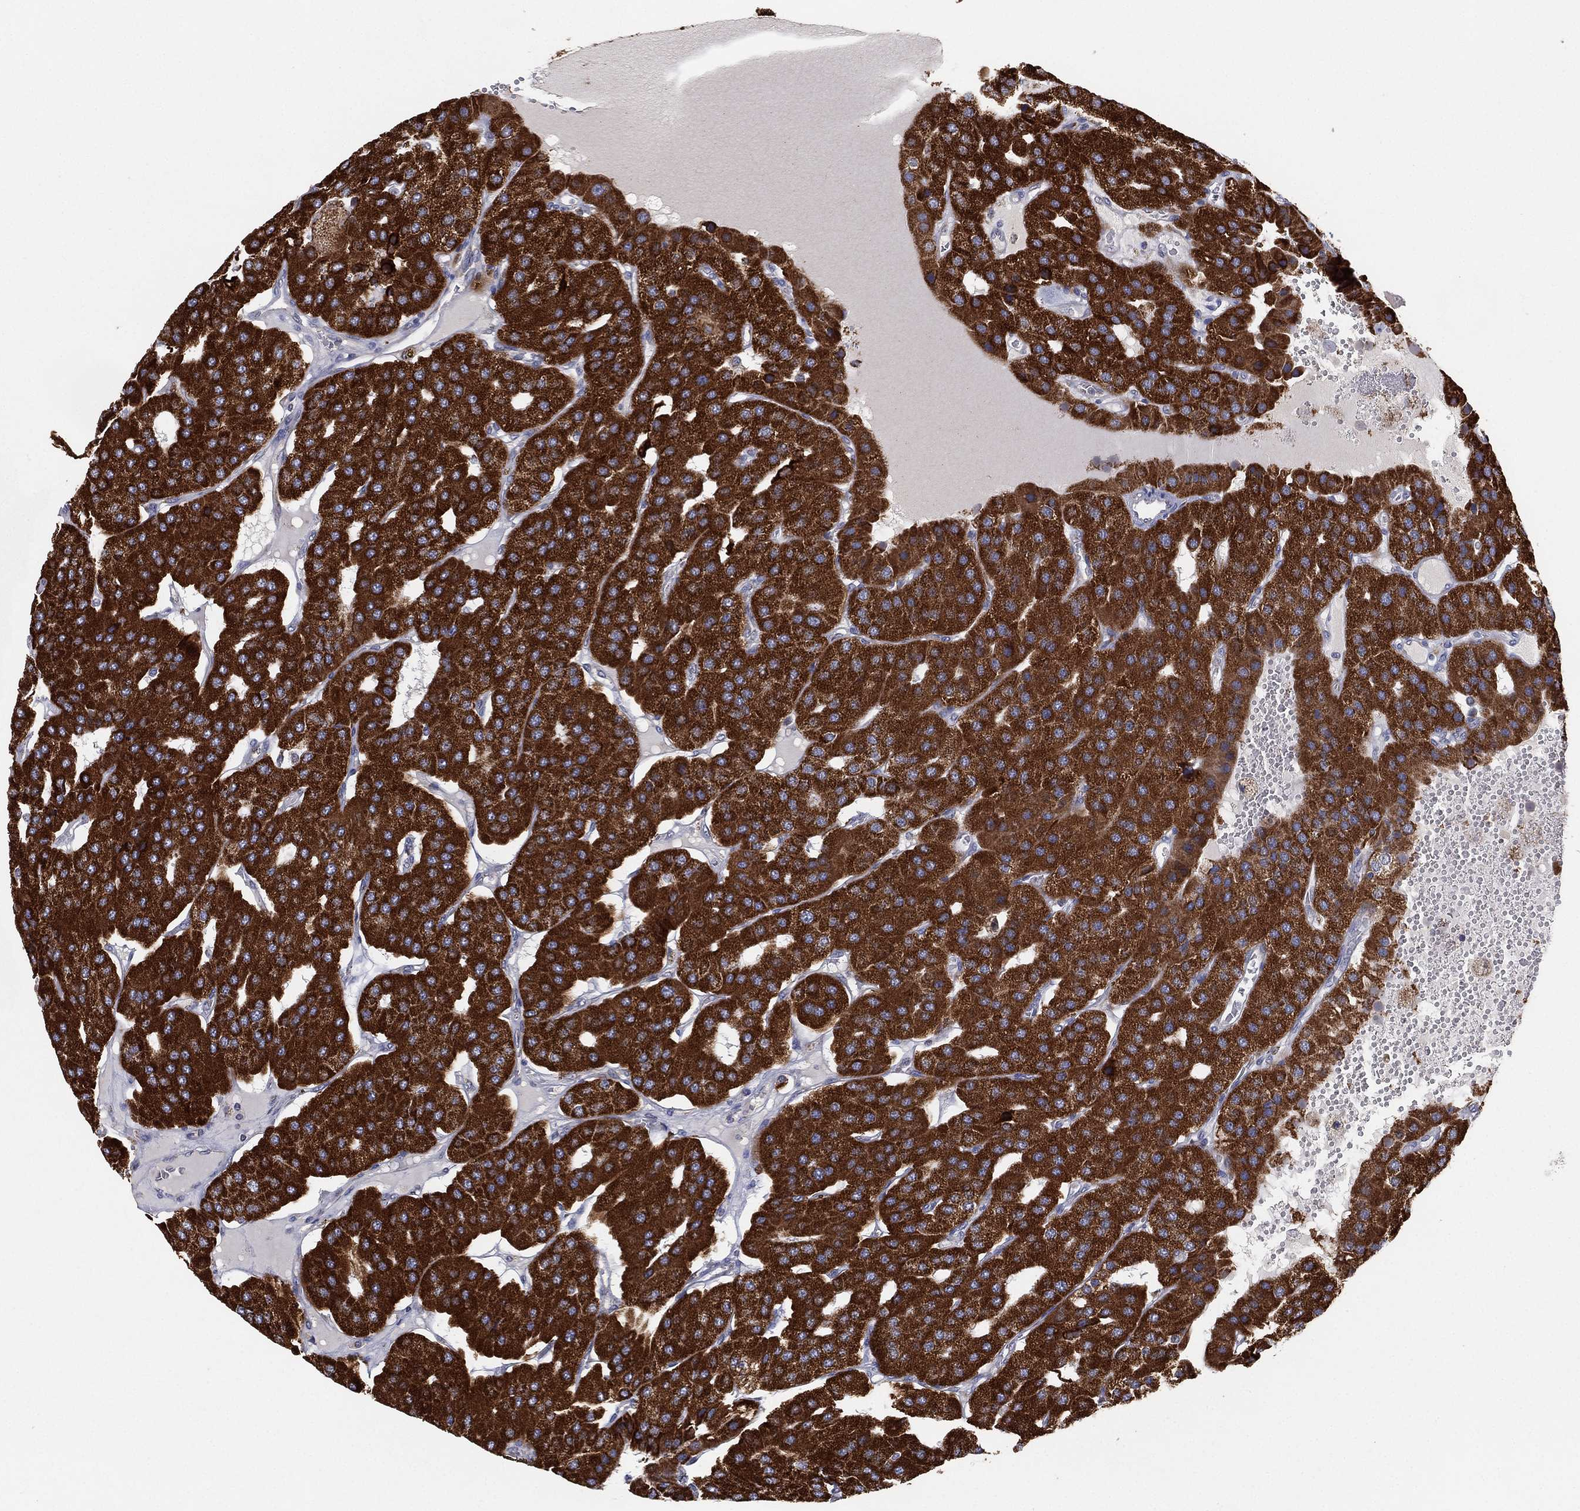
{"staining": {"intensity": "strong", "quantity": ">75%", "location": "cytoplasmic/membranous"}, "tissue": "parathyroid gland", "cell_type": "Glandular cells", "image_type": "normal", "snomed": [{"axis": "morphology", "description": "Normal tissue, NOS"}, {"axis": "morphology", "description": "Adenoma, NOS"}, {"axis": "topography", "description": "Parathyroid gland"}], "caption": "A high amount of strong cytoplasmic/membranous expression is present in about >75% of glandular cells in unremarkable parathyroid gland. (DAB (3,3'-diaminobenzidine) IHC, brown staining for protein, blue staining for nuclei).", "gene": "PSMG4", "patient": {"sex": "female", "age": 86}}